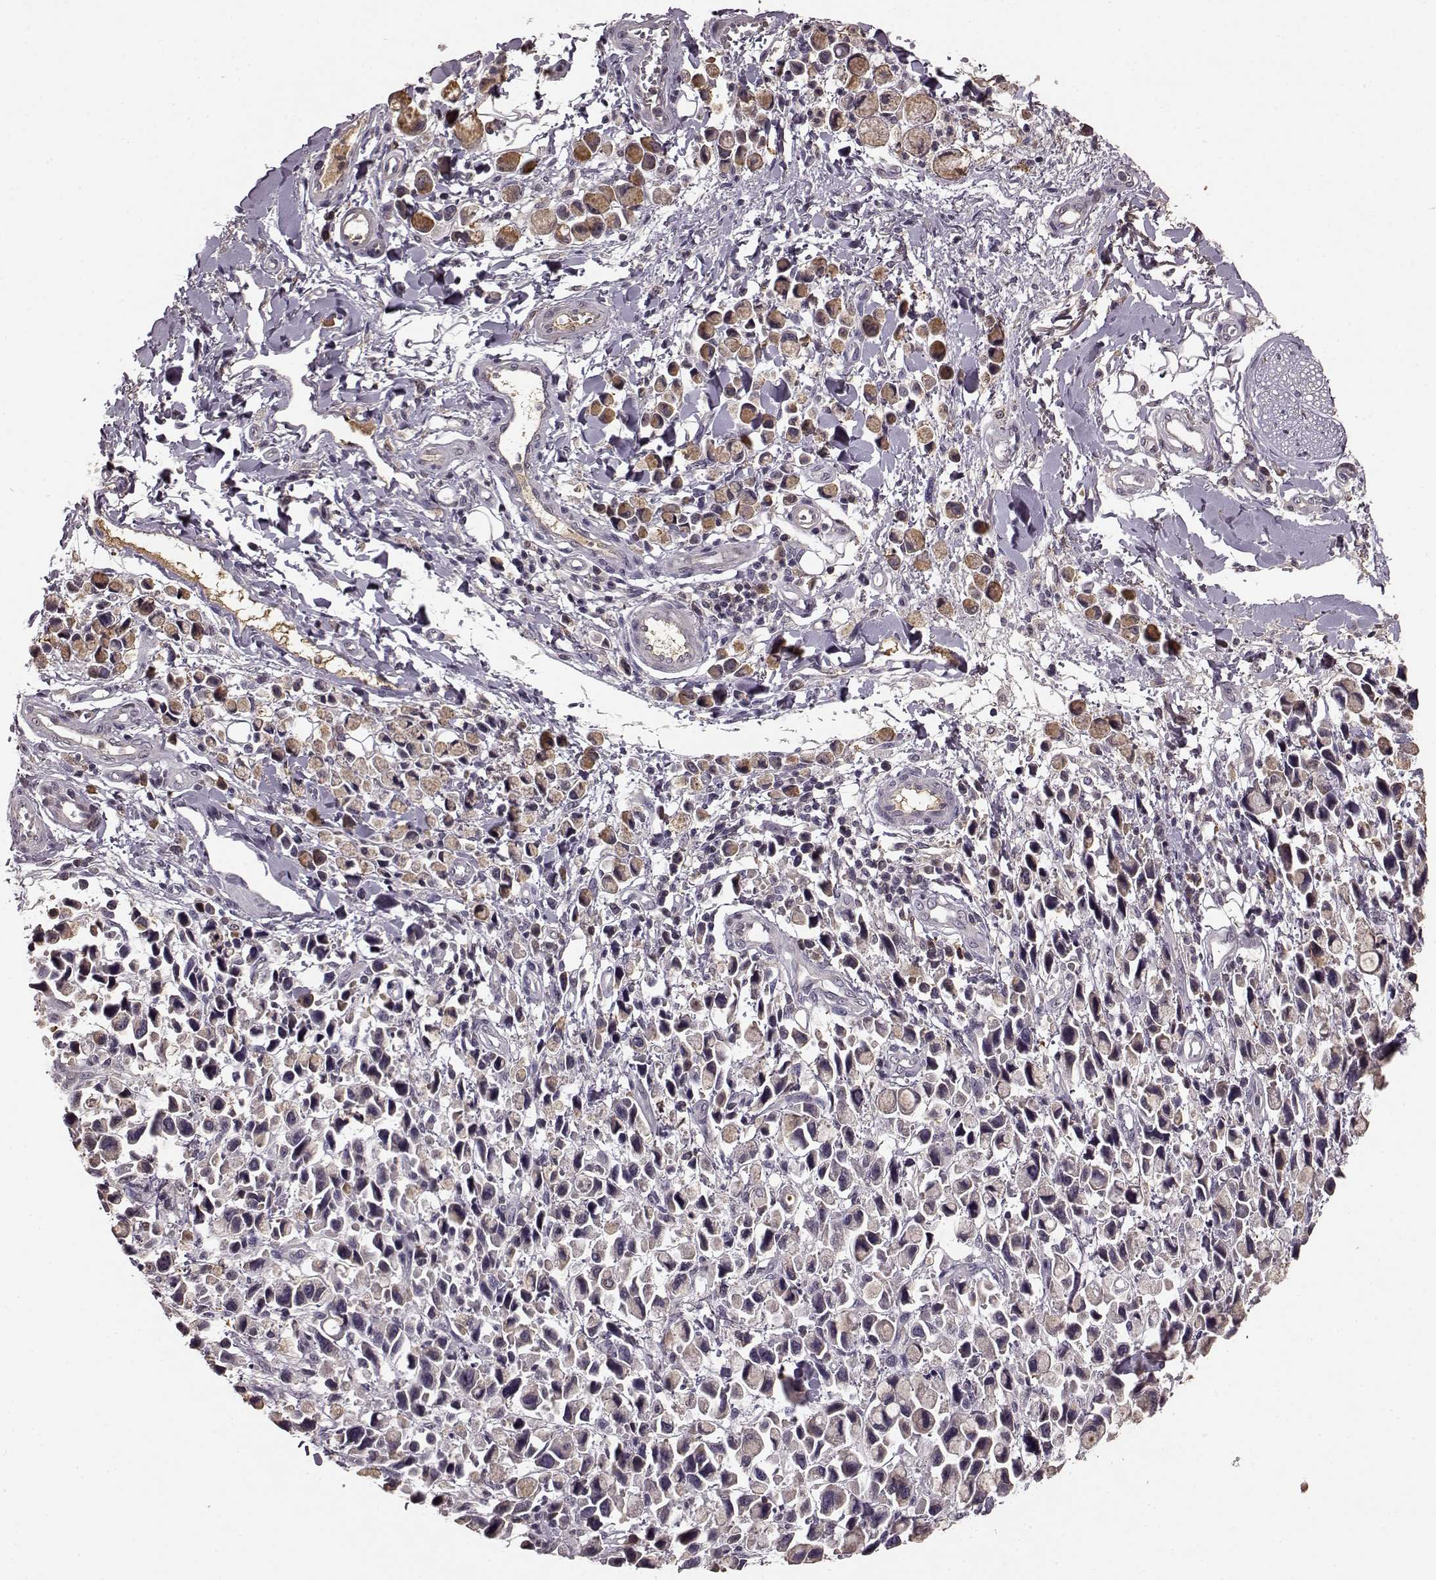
{"staining": {"intensity": "weak", "quantity": "<25%", "location": "cytoplasmic/membranous"}, "tissue": "stomach cancer", "cell_type": "Tumor cells", "image_type": "cancer", "snomed": [{"axis": "morphology", "description": "Adenocarcinoma, NOS"}, {"axis": "topography", "description": "Stomach"}], "caption": "High power microscopy image of an IHC micrograph of adenocarcinoma (stomach), revealing no significant positivity in tumor cells.", "gene": "NRL", "patient": {"sex": "female", "age": 81}}